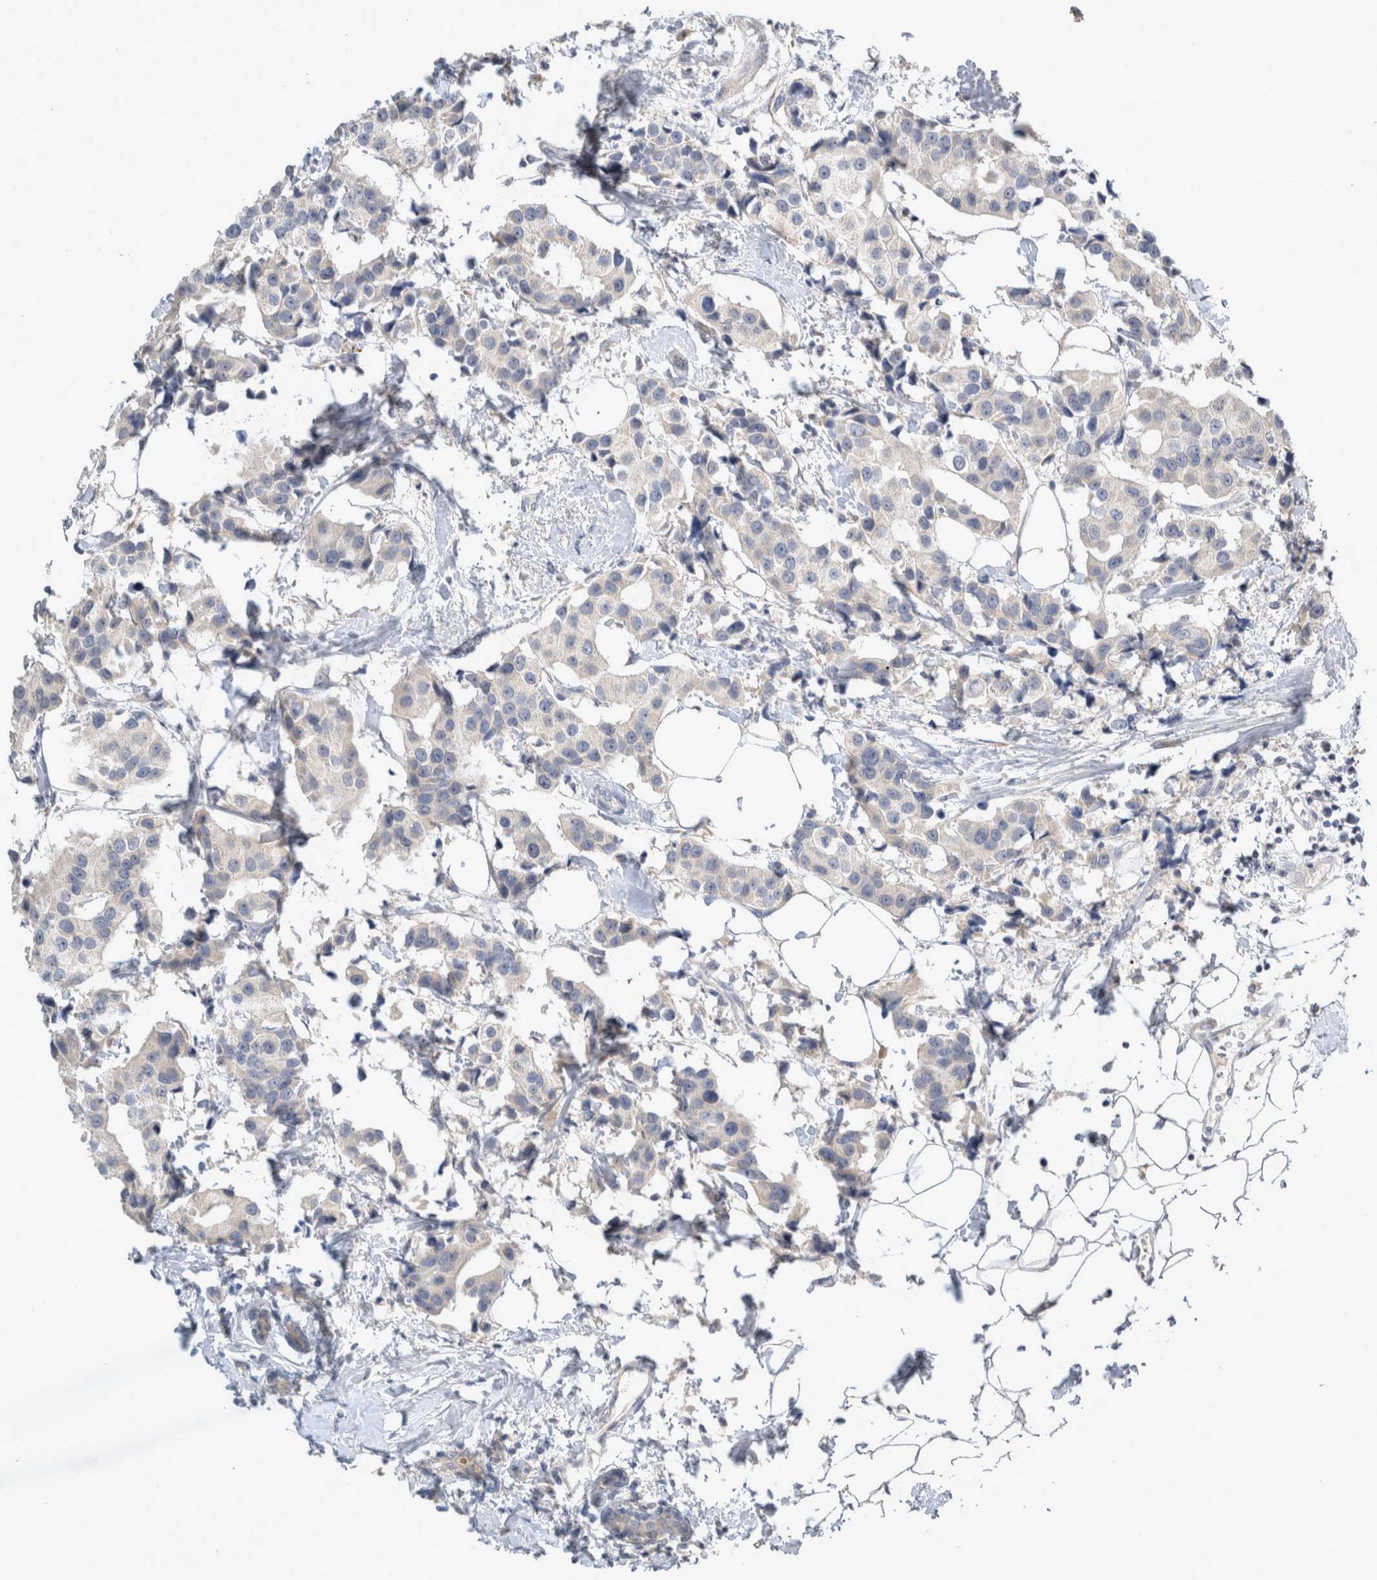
{"staining": {"intensity": "negative", "quantity": "none", "location": "none"}, "tissue": "breast cancer", "cell_type": "Tumor cells", "image_type": "cancer", "snomed": [{"axis": "morphology", "description": "Normal tissue, NOS"}, {"axis": "morphology", "description": "Duct carcinoma"}, {"axis": "topography", "description": "Breast"}], "caption": "Micrograph shows no protein staining in tumor cells of breast cancer tissue.", "gene": "SLC22A11", "patient": {"sex": "female", "age": 39}}